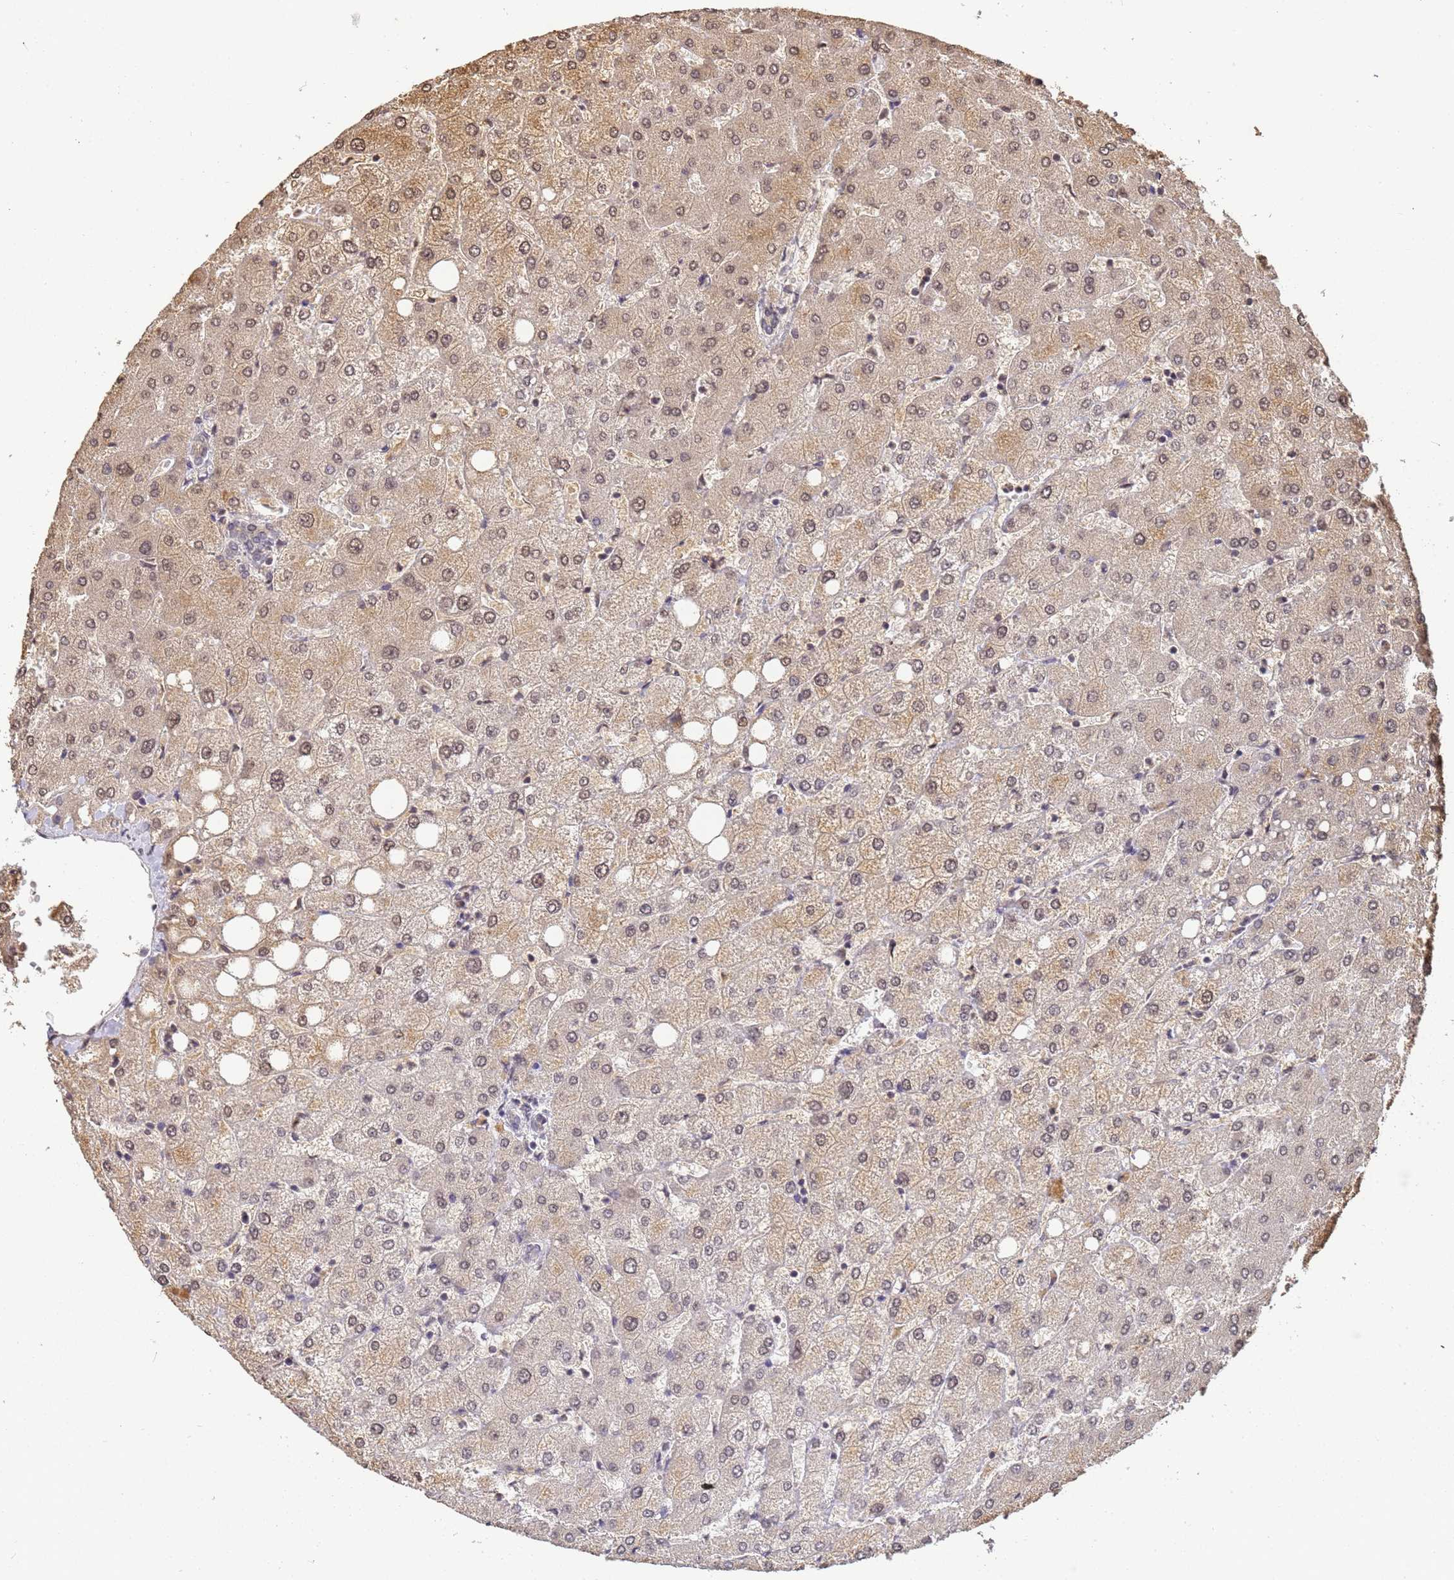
{"staining": {"intensity": "negative", "quantity": "none", "location": "none"}, "tissue": "liver", "cell_type": "Cholangiocytes", "image_type": "normal", "snomed": [{"axis": "morphology", "description": "Normal tissue, NOS"}, {"axis": "topography", "description": "Liver"}], "caption": "This is an immunohistochemistry (IHC) photomicrograph of normal human liver. There is no positivity in cholangiocytes.", "gene": "MYL7", "patient": {"sex": "female", "age": 54}}